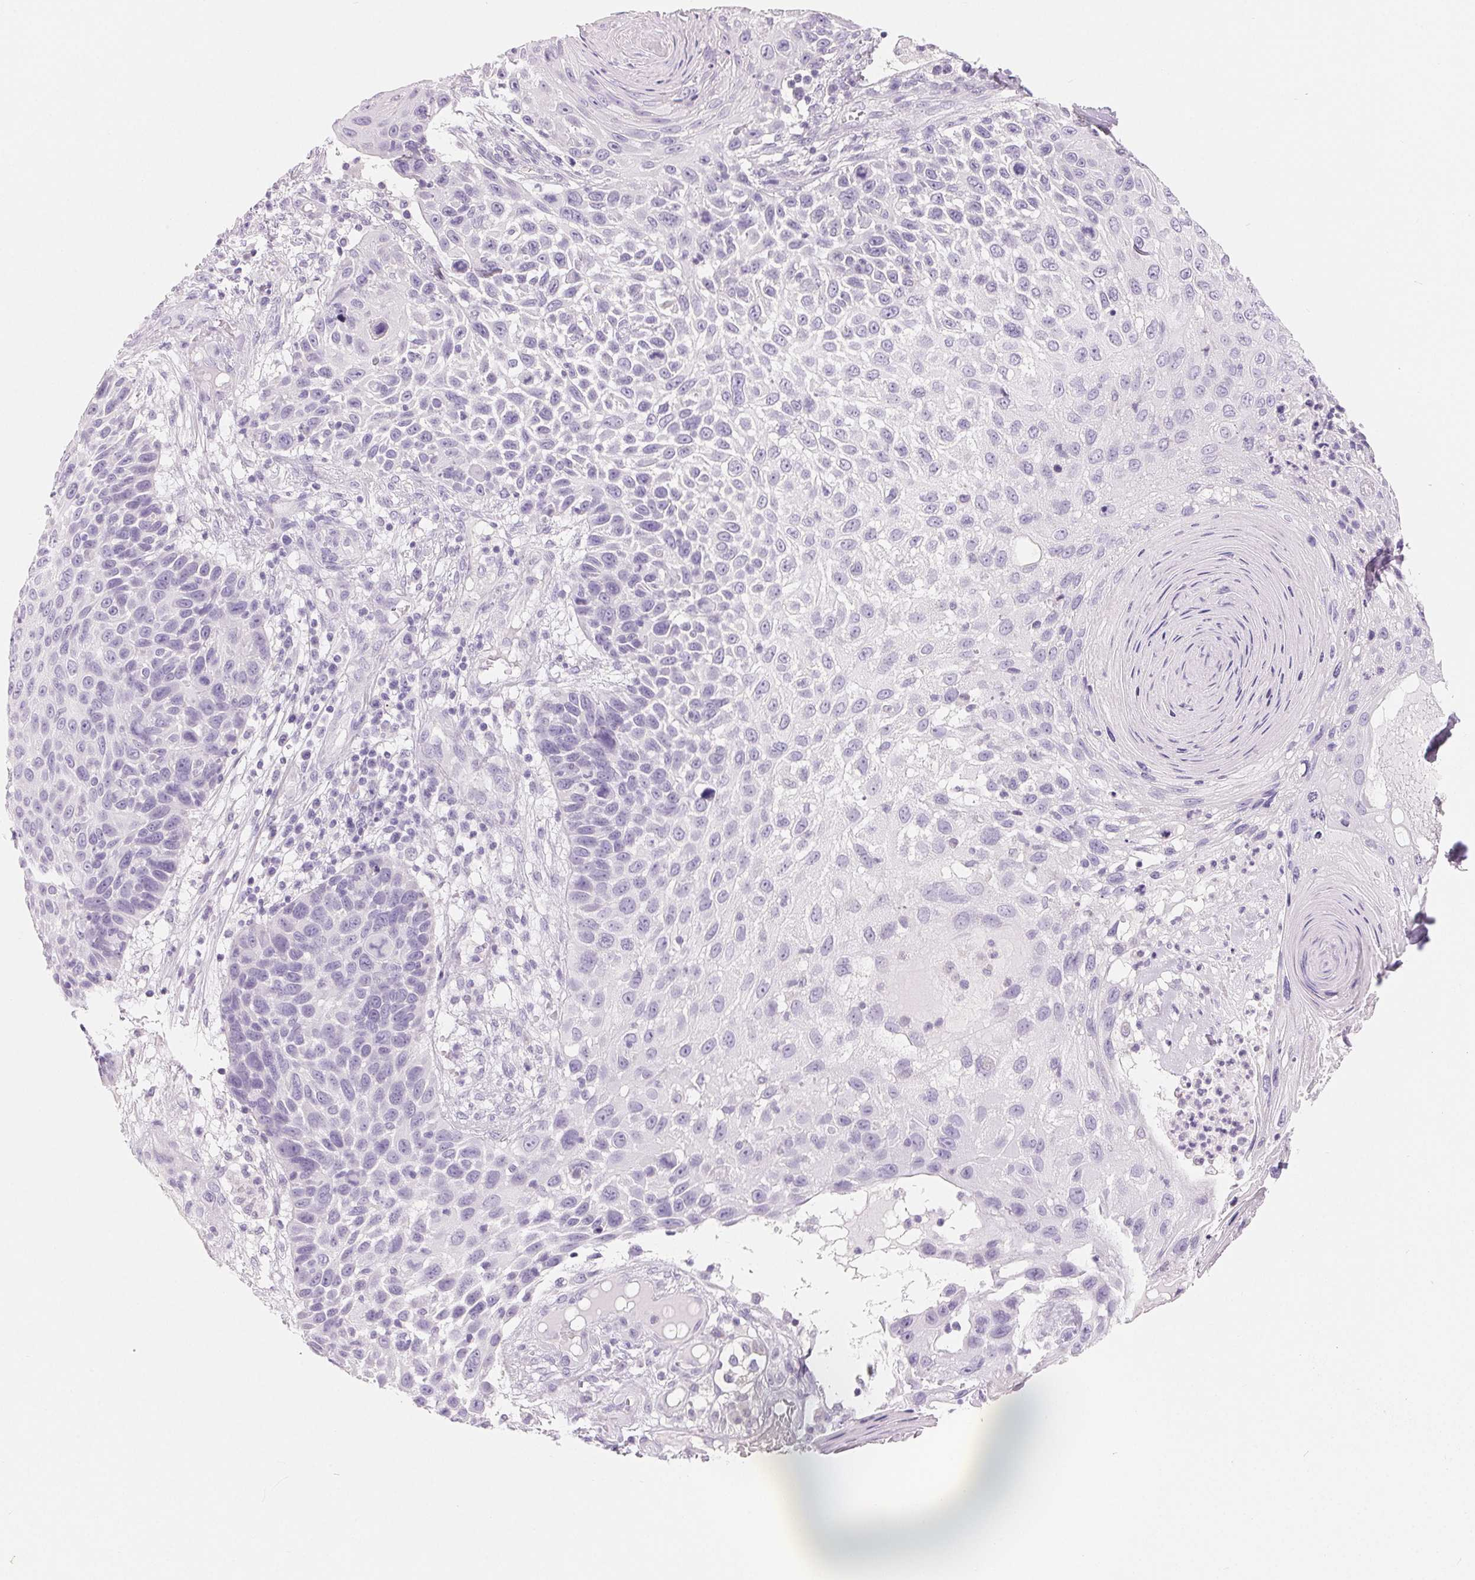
{"staining": {"intensity": "negative", "quantity": "none", "location": "none"}, "tissue": "skin cancer", "cell_type": "Tumor cells", "image_type": "cancer", "snomed": [{"axis": "morphology", "description": "Squamous cell carcinoma, NOS"}, {"axis": "topography", "description": "Skin"}], "caption": "This is an immunohistochemistry image of human skin cancer. There is no positivity in tumor cells.", "gene": "SPACA5B", "patient": {"sex": "male", "age": 92}}